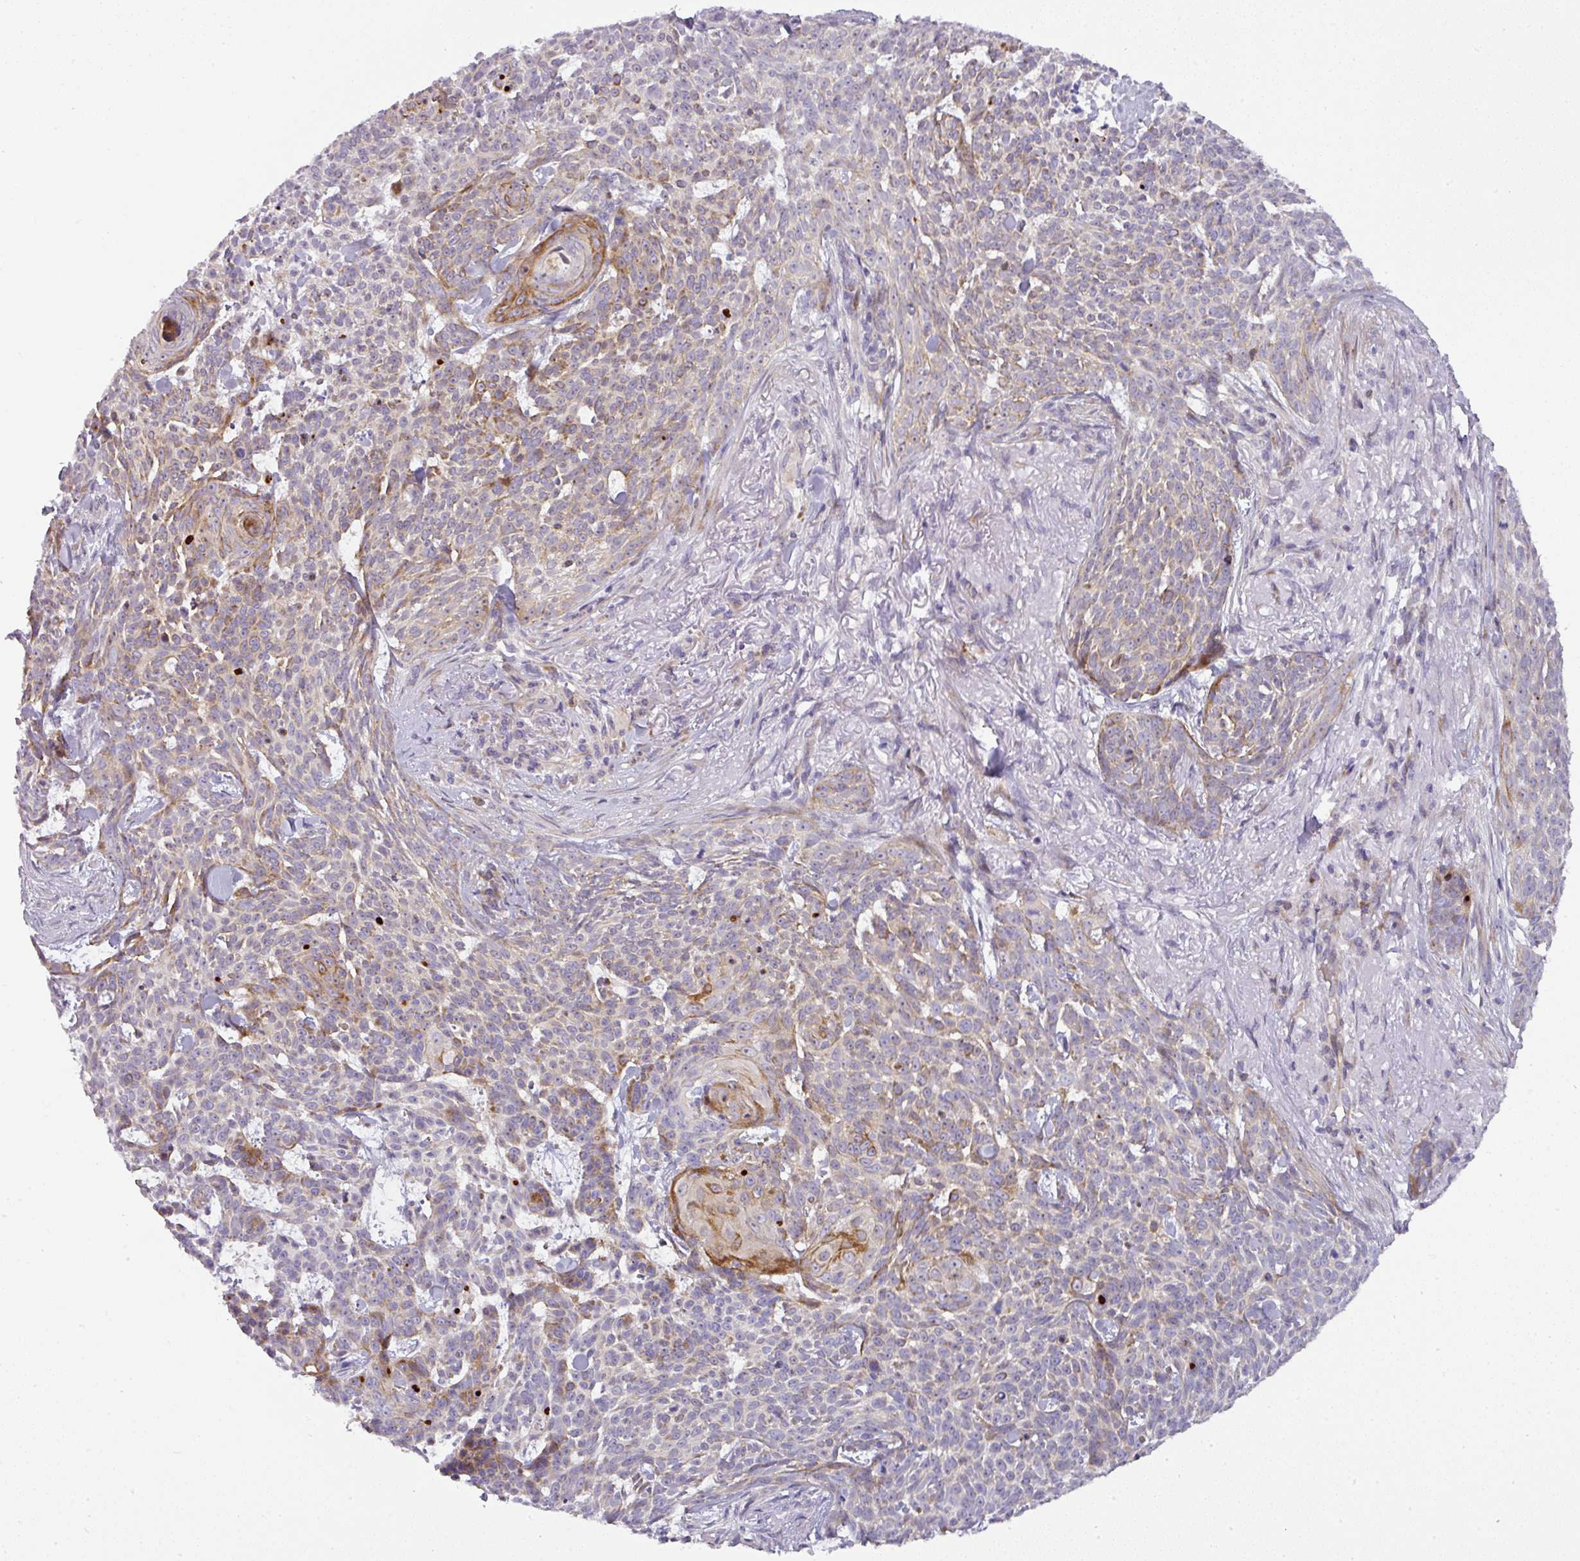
{"staining": {"intensity": "moderate", "quantity": "<25%", "location": "cytoplasmic/membranous"}, "tissue": "skin cancer", "cell_type": "Tumor cells", "image_type": "cancer", "snomed": [{"axis": "morphology", "description": "Basal cell carcinoma"}, {"axis": "topography", "description": "Skin"}], "caption": "A micrograph showing moderate cytoplasmic/membranous positivity in approximately <25% of tumor cells in basal cell carcinoma (skin), as visualized by brown immunohistochemical staining.", "gene": "ATP6V1F", "patient": {"sex": "female", "age": 93}}